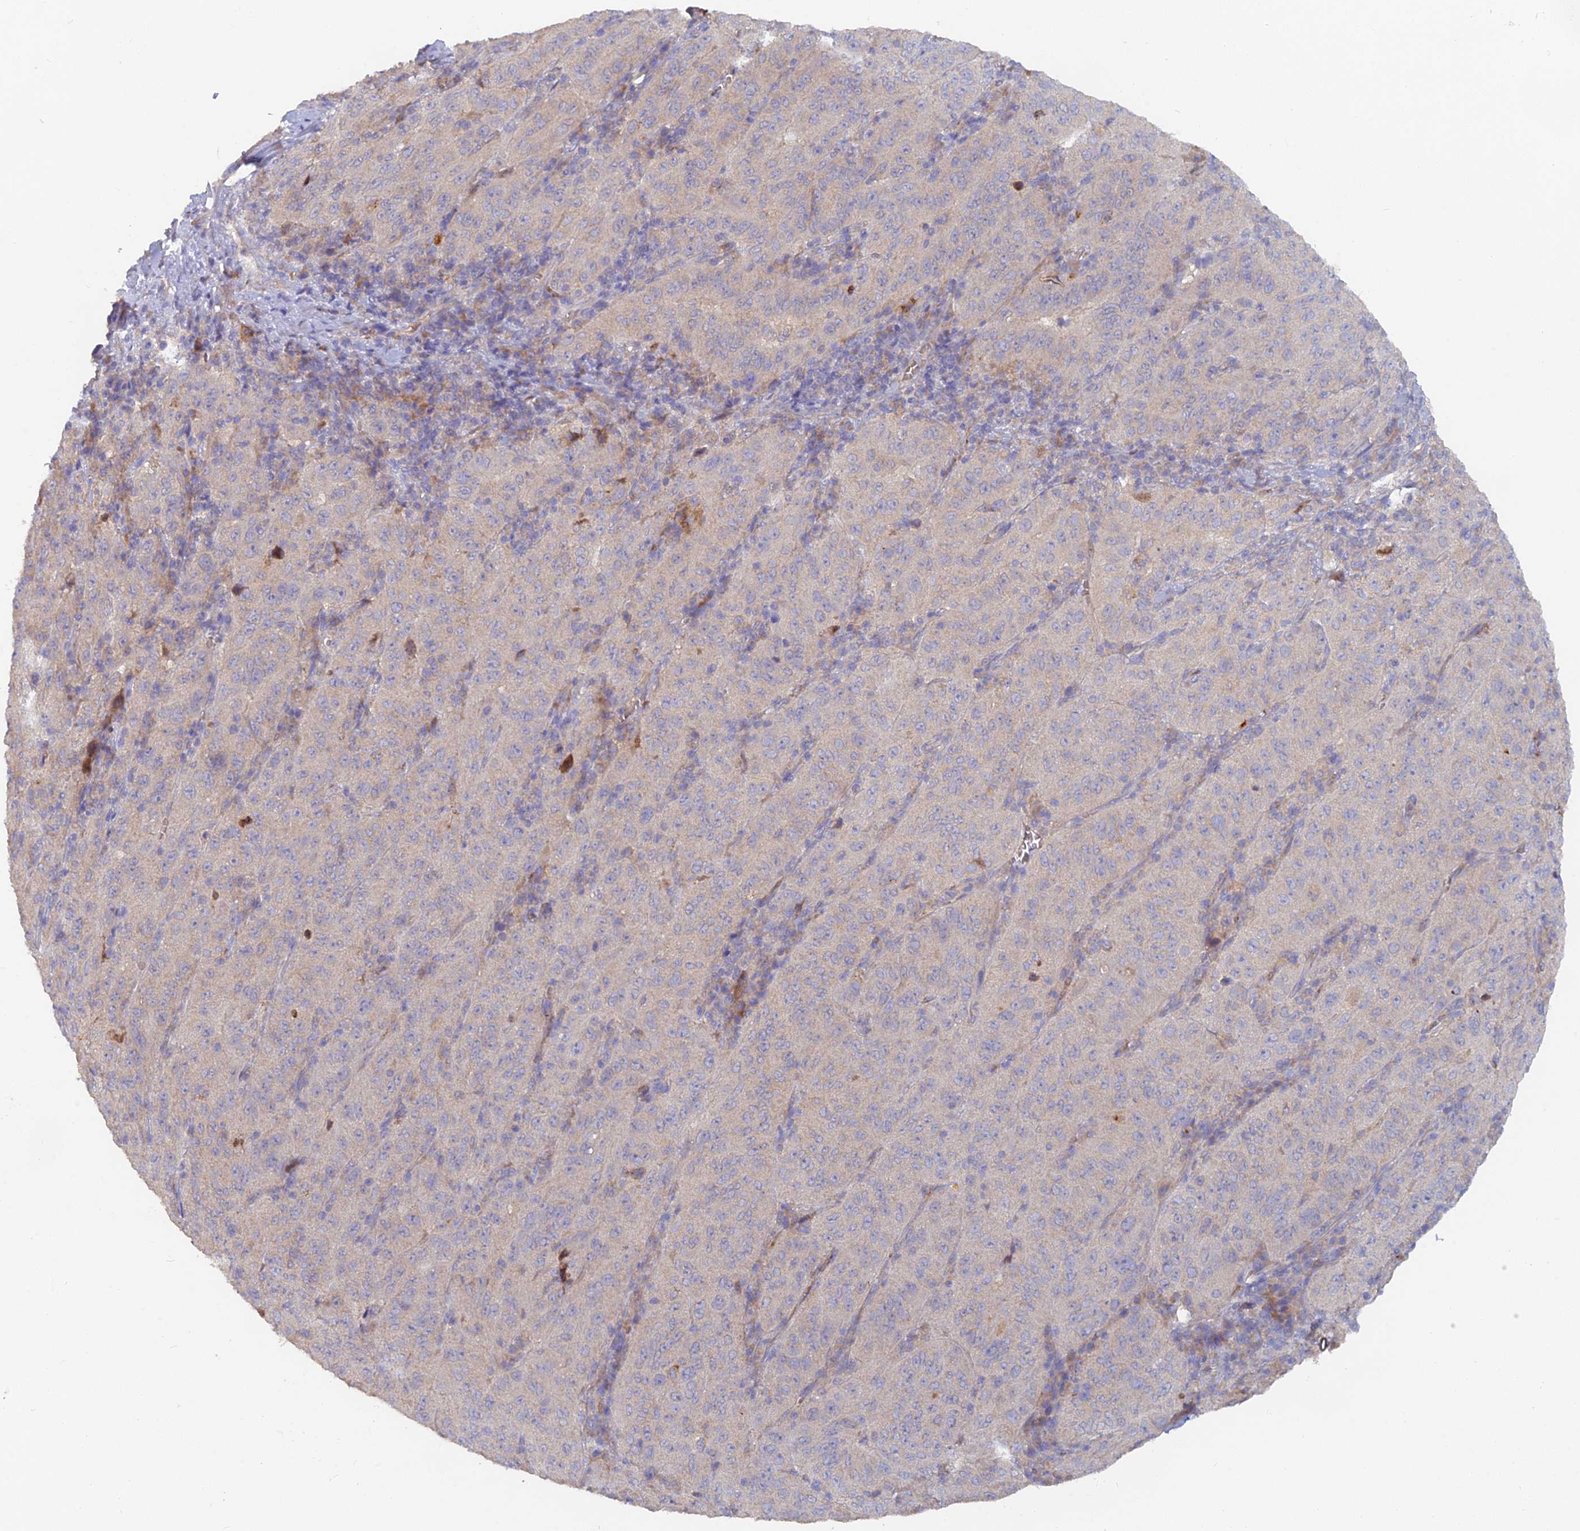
{"staining": {"intensity": "negative", "quantity": "none", "location": "none"}, "tissue": "pancreatic cancer", "cell_type": "Tumor cells", "image_type": "cancer", "snomed": [{"axis": "morphology", "description": "Adenocarcinoma, NOS"}, {"axis": "topography", "description": "Pancreas"}], "caption": "Immunohistochemistry (IHC) micrograph of neoplastic tissue: adenocarcinoma (pancreatic) stained with DAB demonstrates no significant protein expression in tumor cells.", "gene": "ARRDC1", "patient": {"sex": "male", "age": 63}}